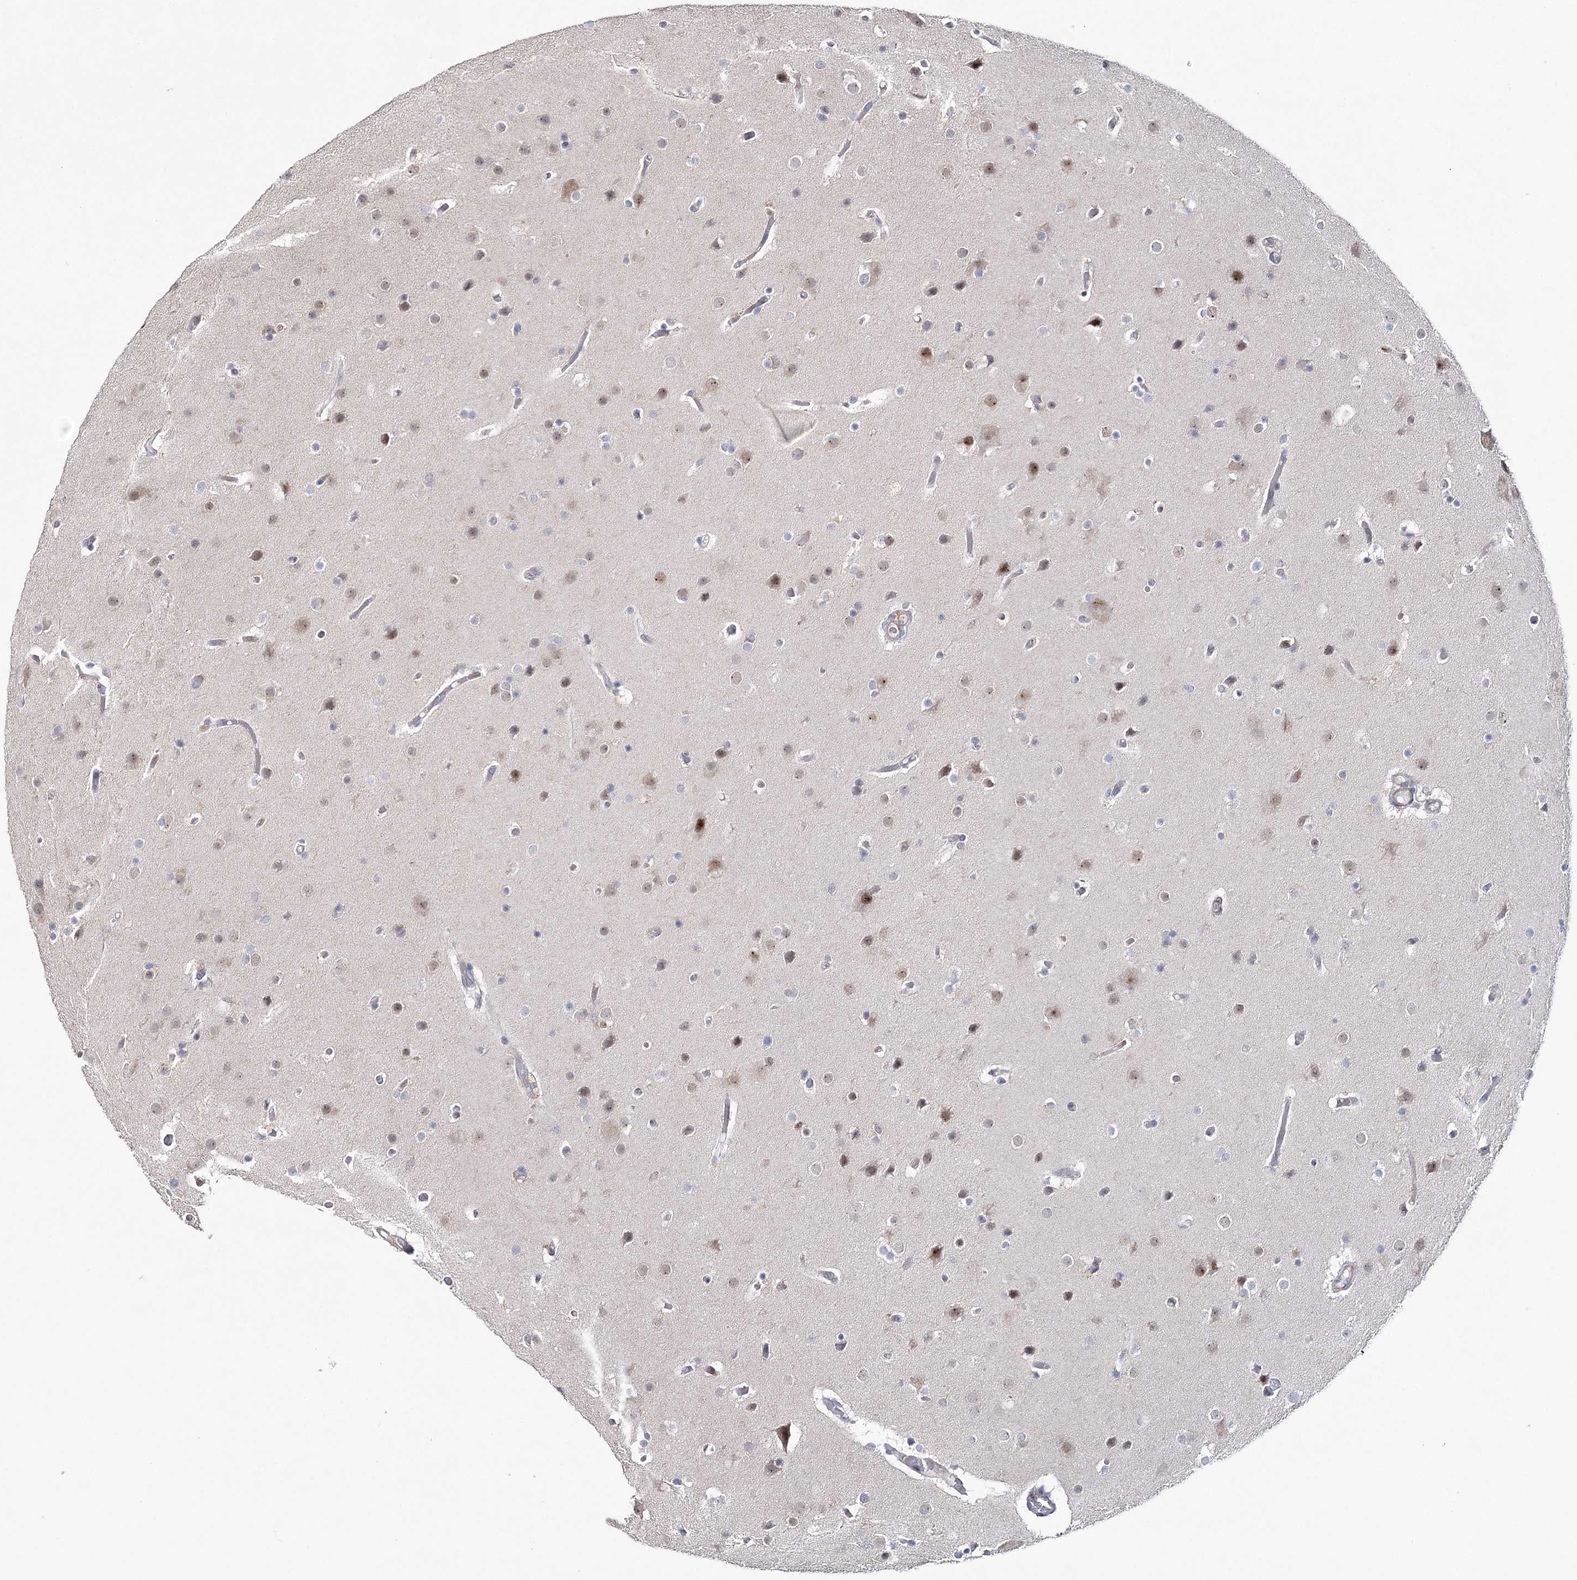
{"staining": {"intensity": "weak", "quantity": "<25%", "location": "nuclear"}, "tissue": "glioma", "cell_type": "Tumor cells", "image_type": "cancer", "snomed": [{"axis": "morphology", "description": "Glioma, malignant, High grade"}, {"axis": "topography", "description": "Cerebral cortex"}], "caption": "An immunohistochemistry photomicrograph of glioma is shown. There is no staining in tumor cells of glioma. (DAB immunohistochemistry (IHC) visualized using brightfield microscopy, high magnification).", "gene": "ZC3H8", "patient": {"sex": "female", "age": 36}}